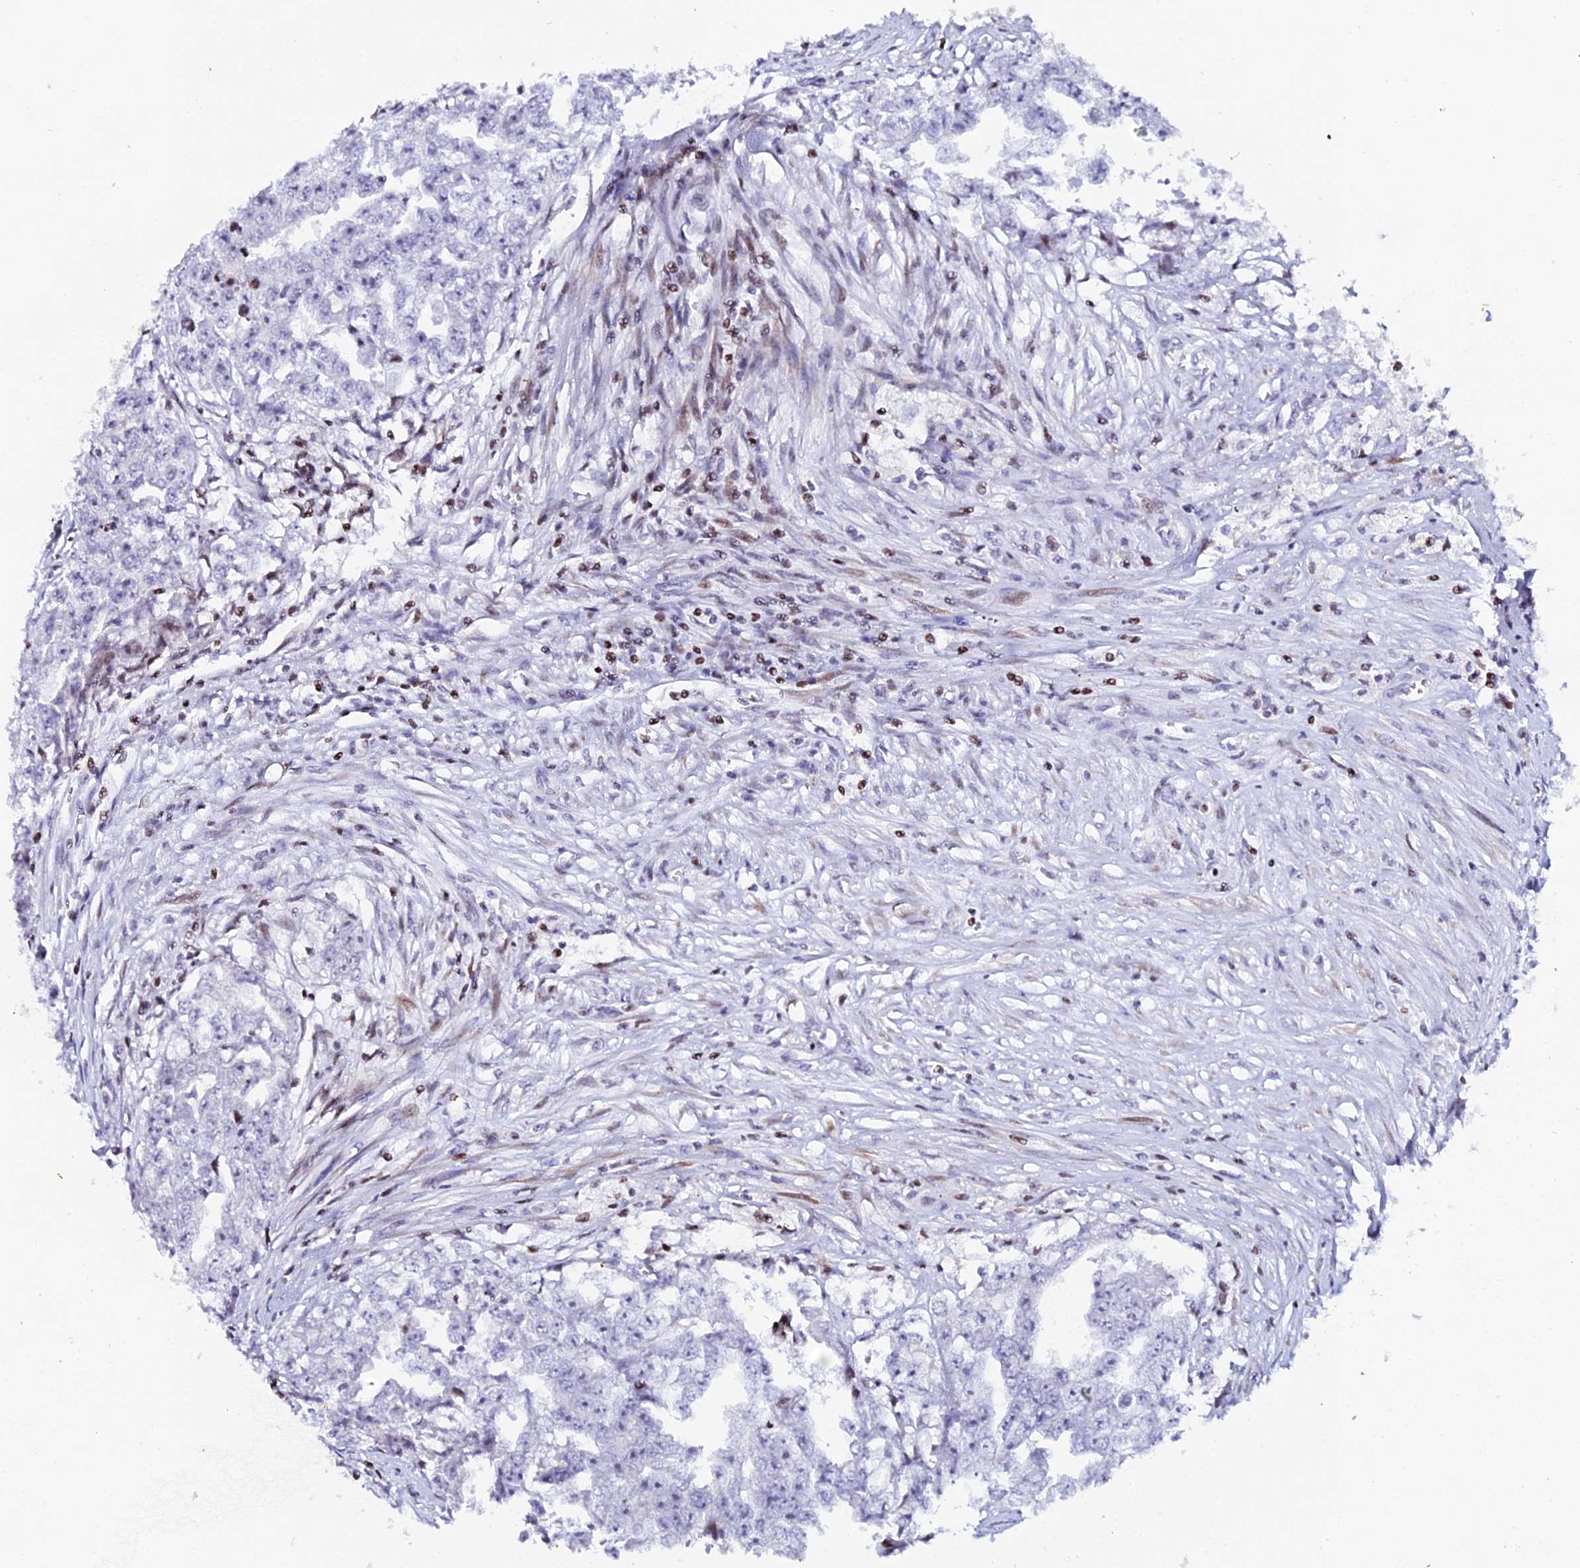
{"staining": {"intensity": "negative", "quantity": "none", "location": "none"}, "tissue": "testis cancer", "cell_type": "Tumor cells", "image_type": "cancer", "snomed": [{"axis": "morphology", "description": "Seminoma, NOS"}, {"axis": "morphology", "description": "Carcinoma, Embryonal, NOS"}, {"axis": "topography", "description": "Testis"}], "caption": "The histopathology image exhibits no staining of tumor cells in seminoma (testis). (IHC, brightfield microscopy, high magnification).", "gene": "MYNN", "patient": {"sex": "male", "age": 43}}